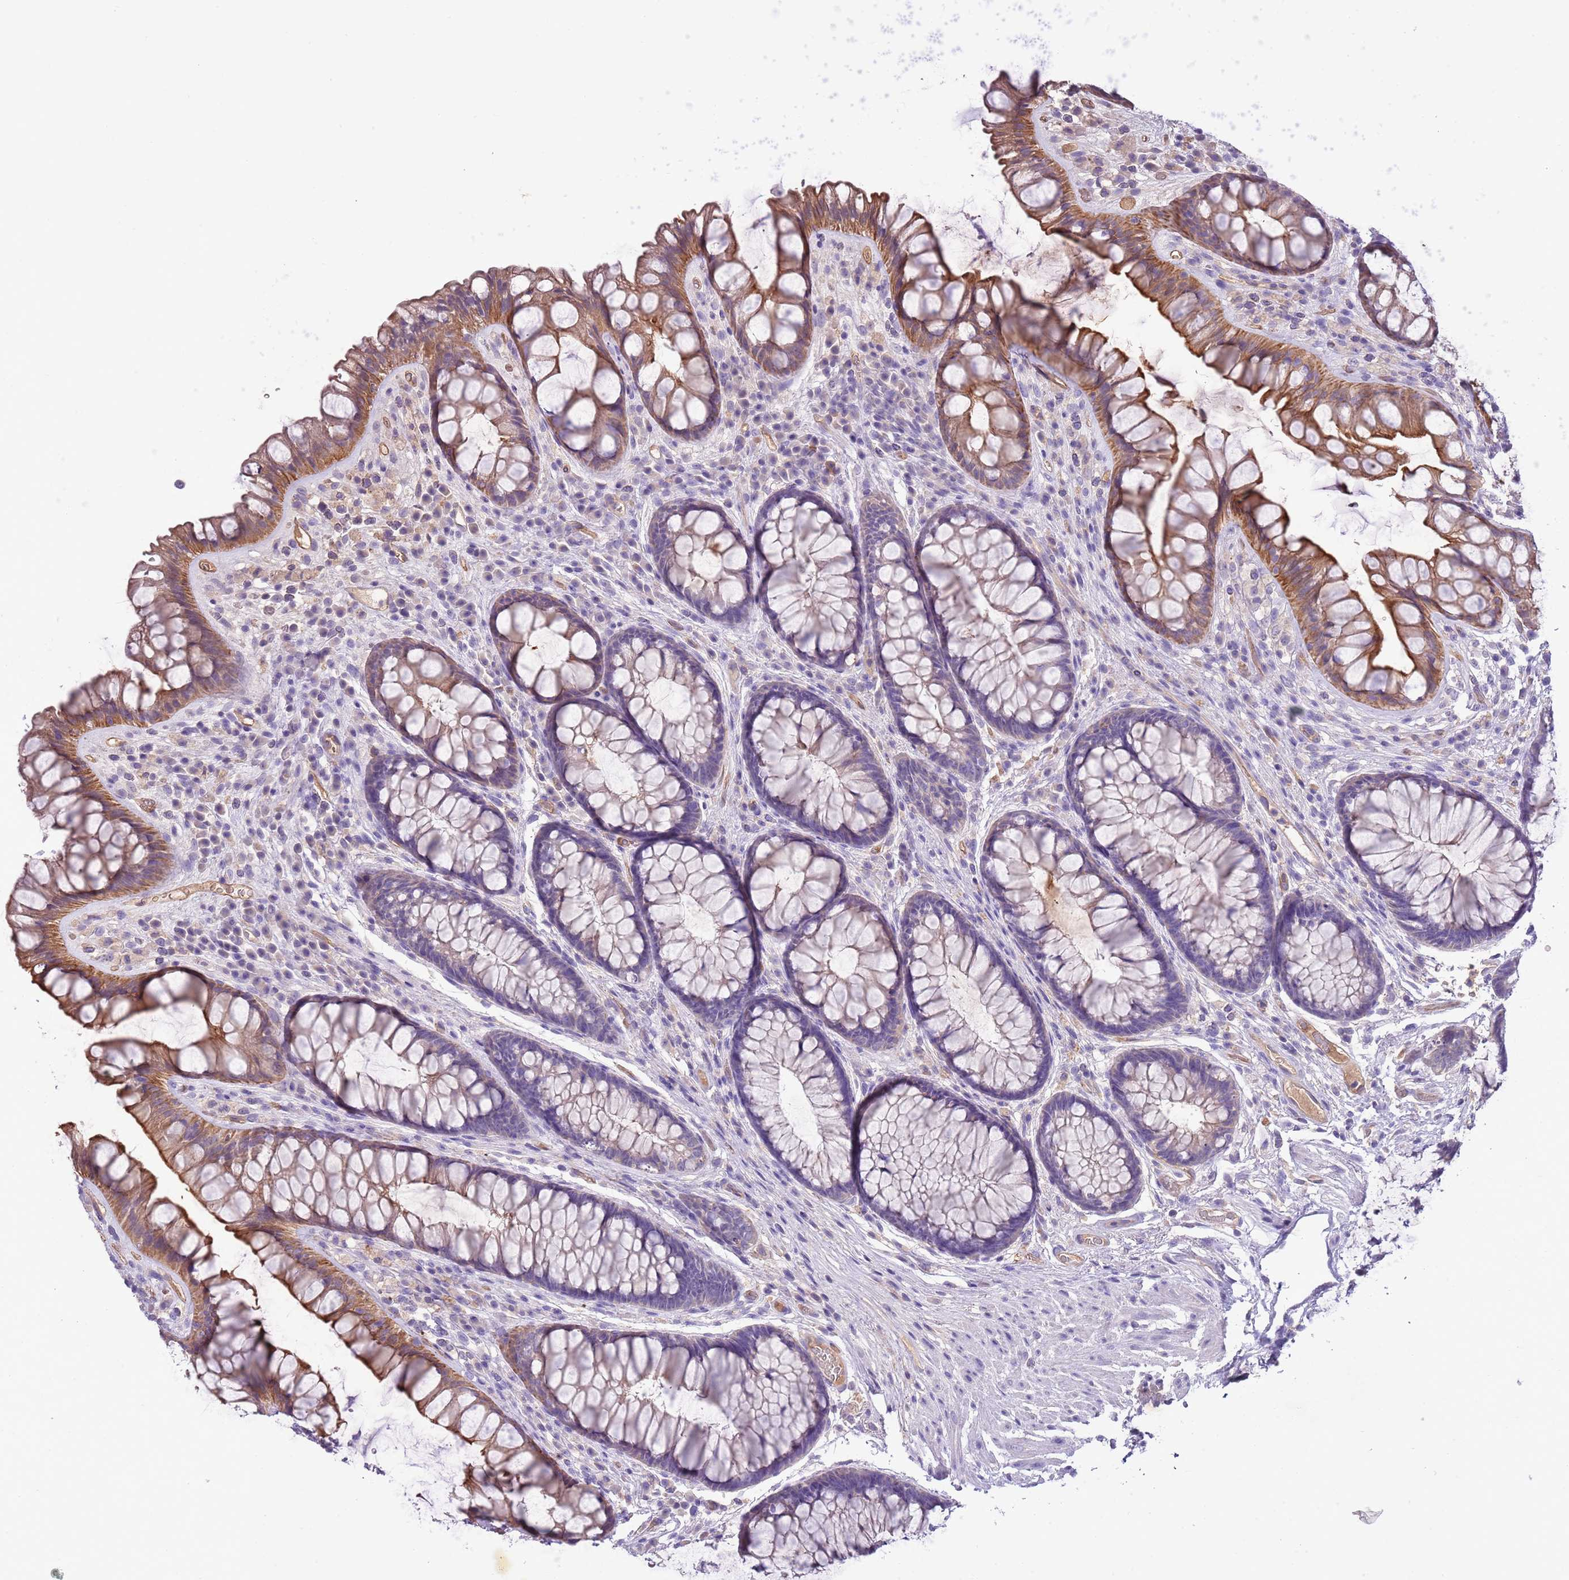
{"staining": {"intensity": "moderate", "quantity": "25%-75%", "location": "cytoplasmic/membranous"}, "tissue": "rectum", "cell_type": "Glandular cells", "image_type": "normal", "snomed": [{"axis": "morphology", "description": "Normal tissue, NOS"}, {"axis": "topography", "description": "Rectum"}], "caption": "High-magnification brightfield microscopy of normal rectum stained with DAB (brown) and counterstained with hematoxylin (blue). glandular cells exhibit moderate cytoplasmic/membranous staining is seen in approximately25%-75% of cells. The protein is stained brown, and the nuclei are stained in blue (DAB (3,3'-diaminobenzidine) IHC with brightfield microscopy, high magnification).", "gene": "HES3", "patient": {"sex": "male", "age": 74}}